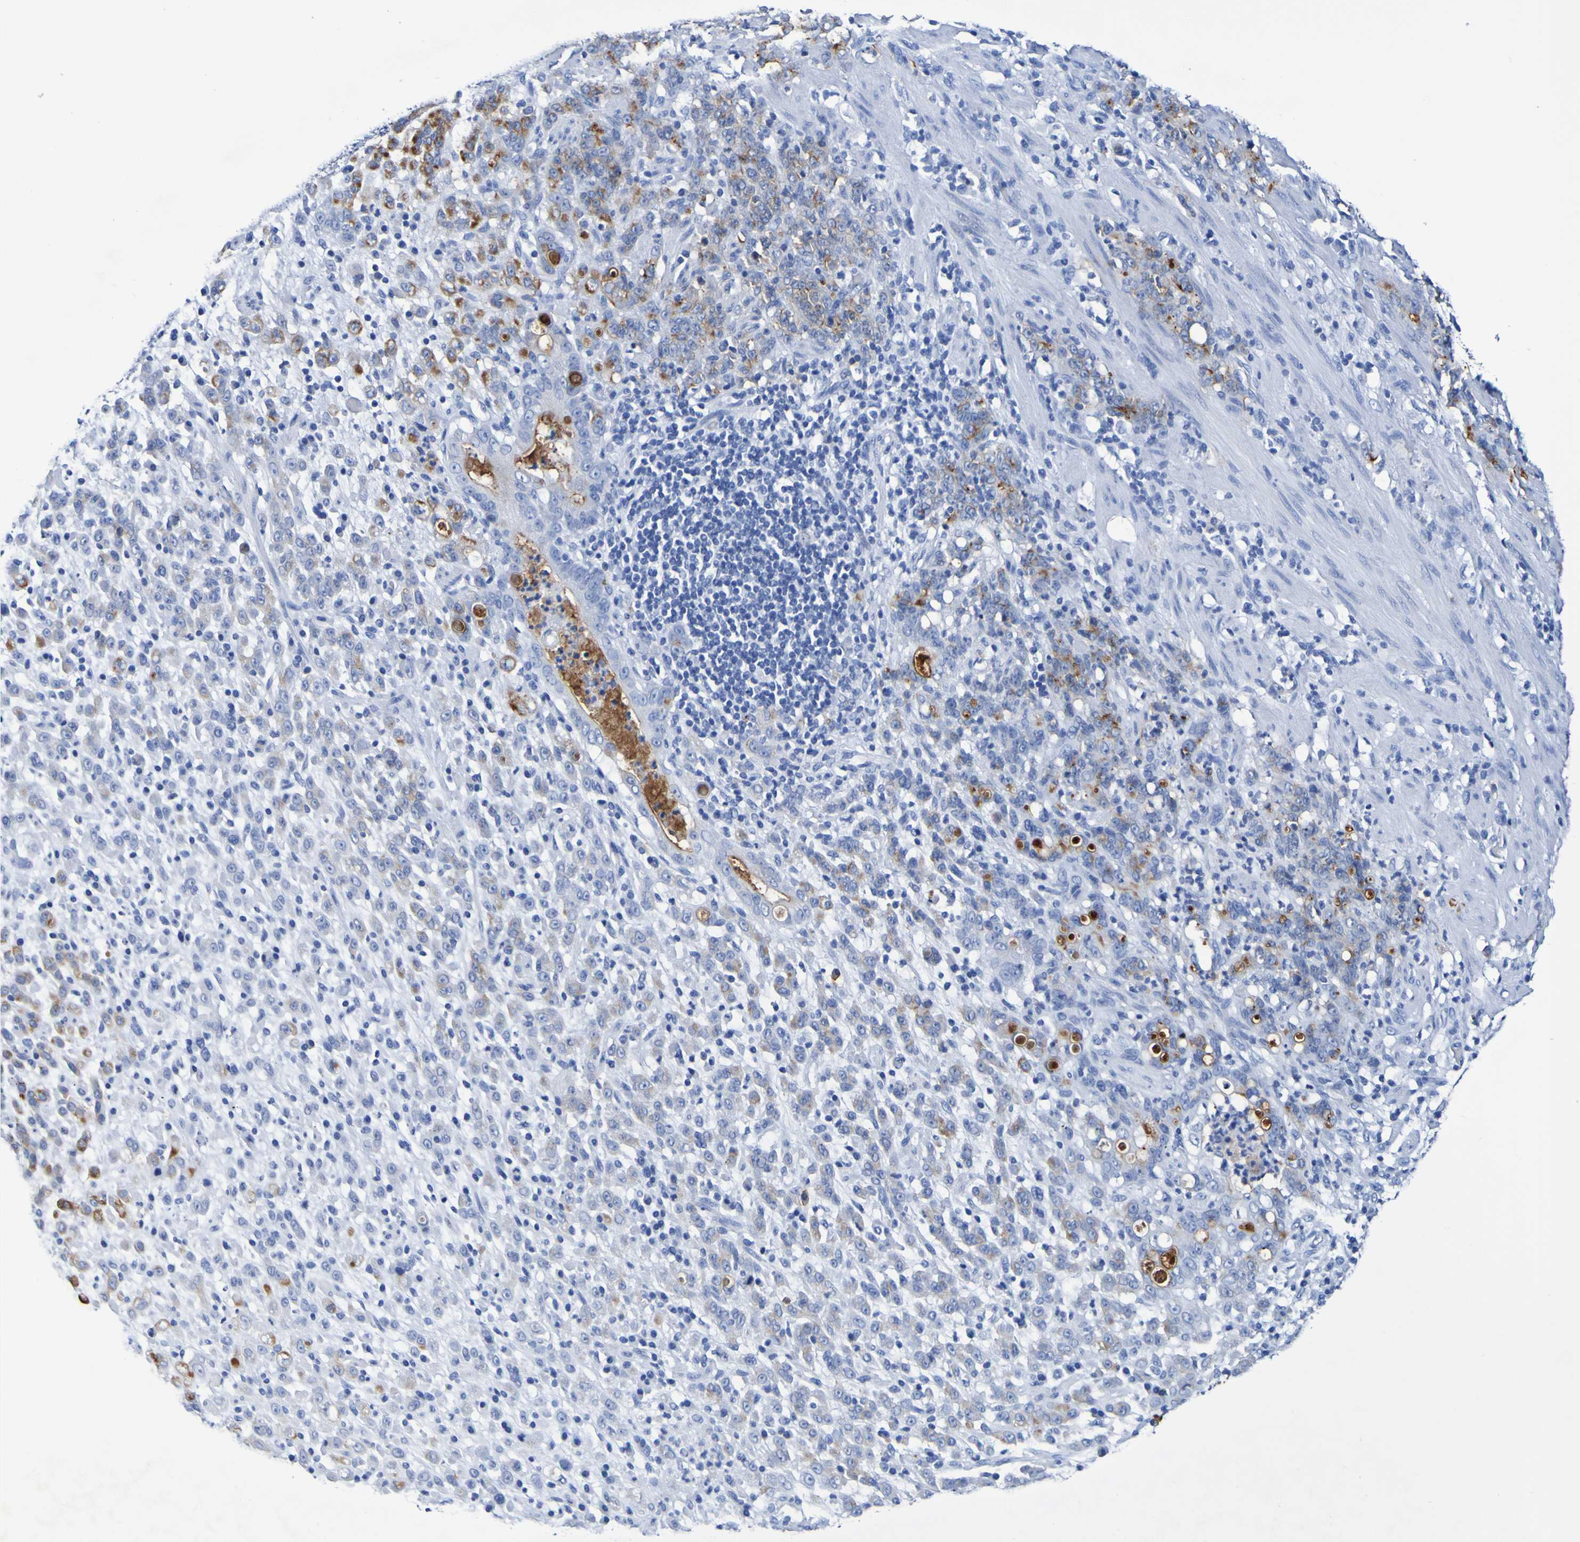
{"staining": {"intensity": "moderate", "quantity": "25%-75%", "location": "cytoplasmic/membranous"}, "tissue": "stomach cancer", "cell_type": "Tumor cells", "image_type": "cancer", "snomed": [{"axis": "morphology", "description": "Adenocarcinoma, NOS"}, {"axis": "topography", "description": "Stomach, lower"}], "caption": "Tumor cells reveal medium levels of moderate cytoplasmic/membranous positivity in approximately 25%-75% of cells in human stomach cancer.", "gene": "DPEP1", "patient": {"sex": "male", "age": 88}}